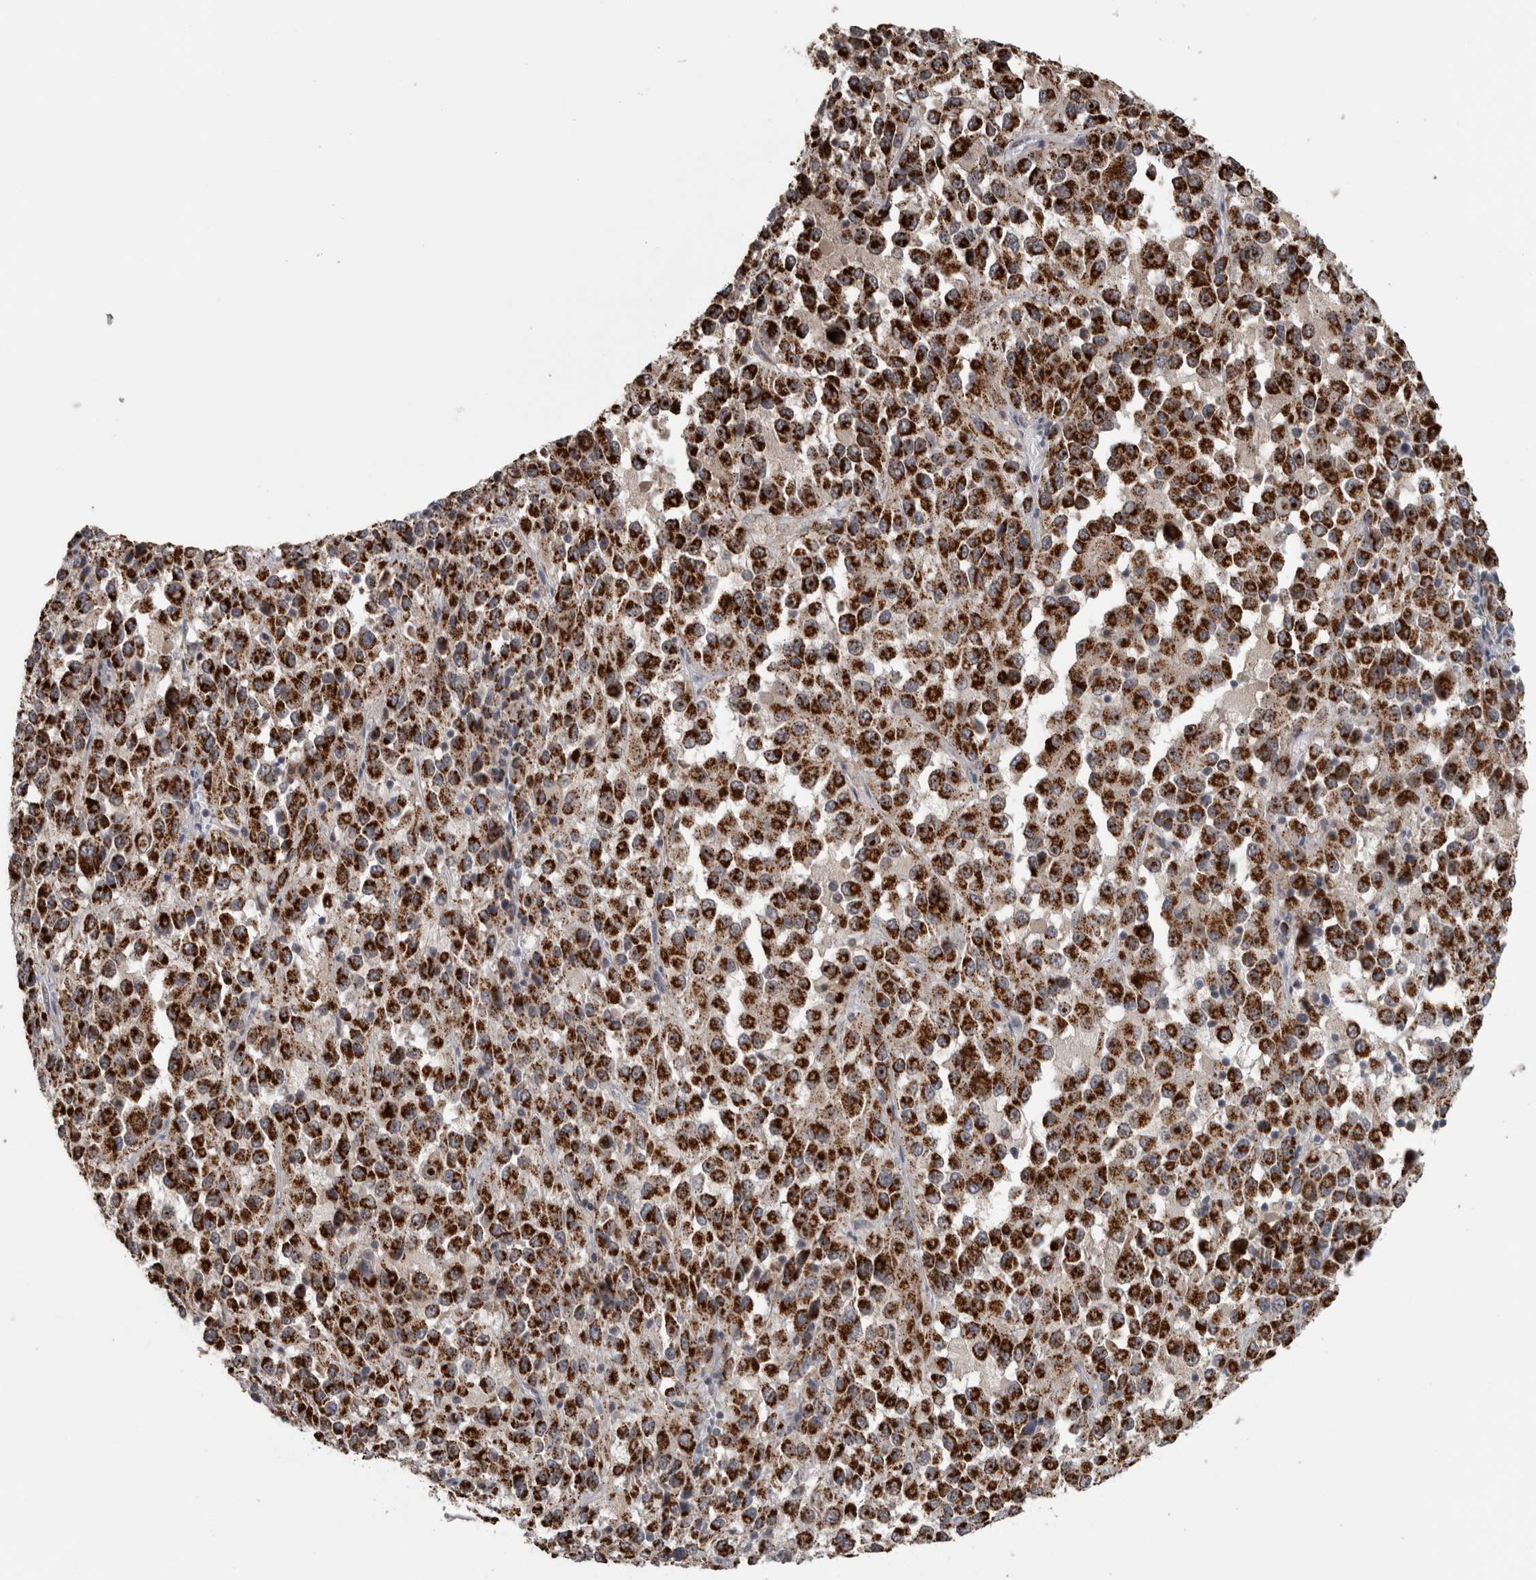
{"staining": {"intensity": "strong", "quantity": ">75%", "location": "cytoplasmic/membranous"}, "tissue": "melanoma", "cell_type": "Tumor cells", "image_type": "cancer", "snomed": [{"axis": "morphology", "description": "Malignant melanoma, Metastatic site"}, {"axis": "topography", "description": "Lung"}], "caption": "IHC of human melanoma exhibits high levels of strong cytoplasmic/membranous staining in approximately >75% of tumor cells.", "gene": "OR2K2", "patient": {"sex": "male", "age": 64}}